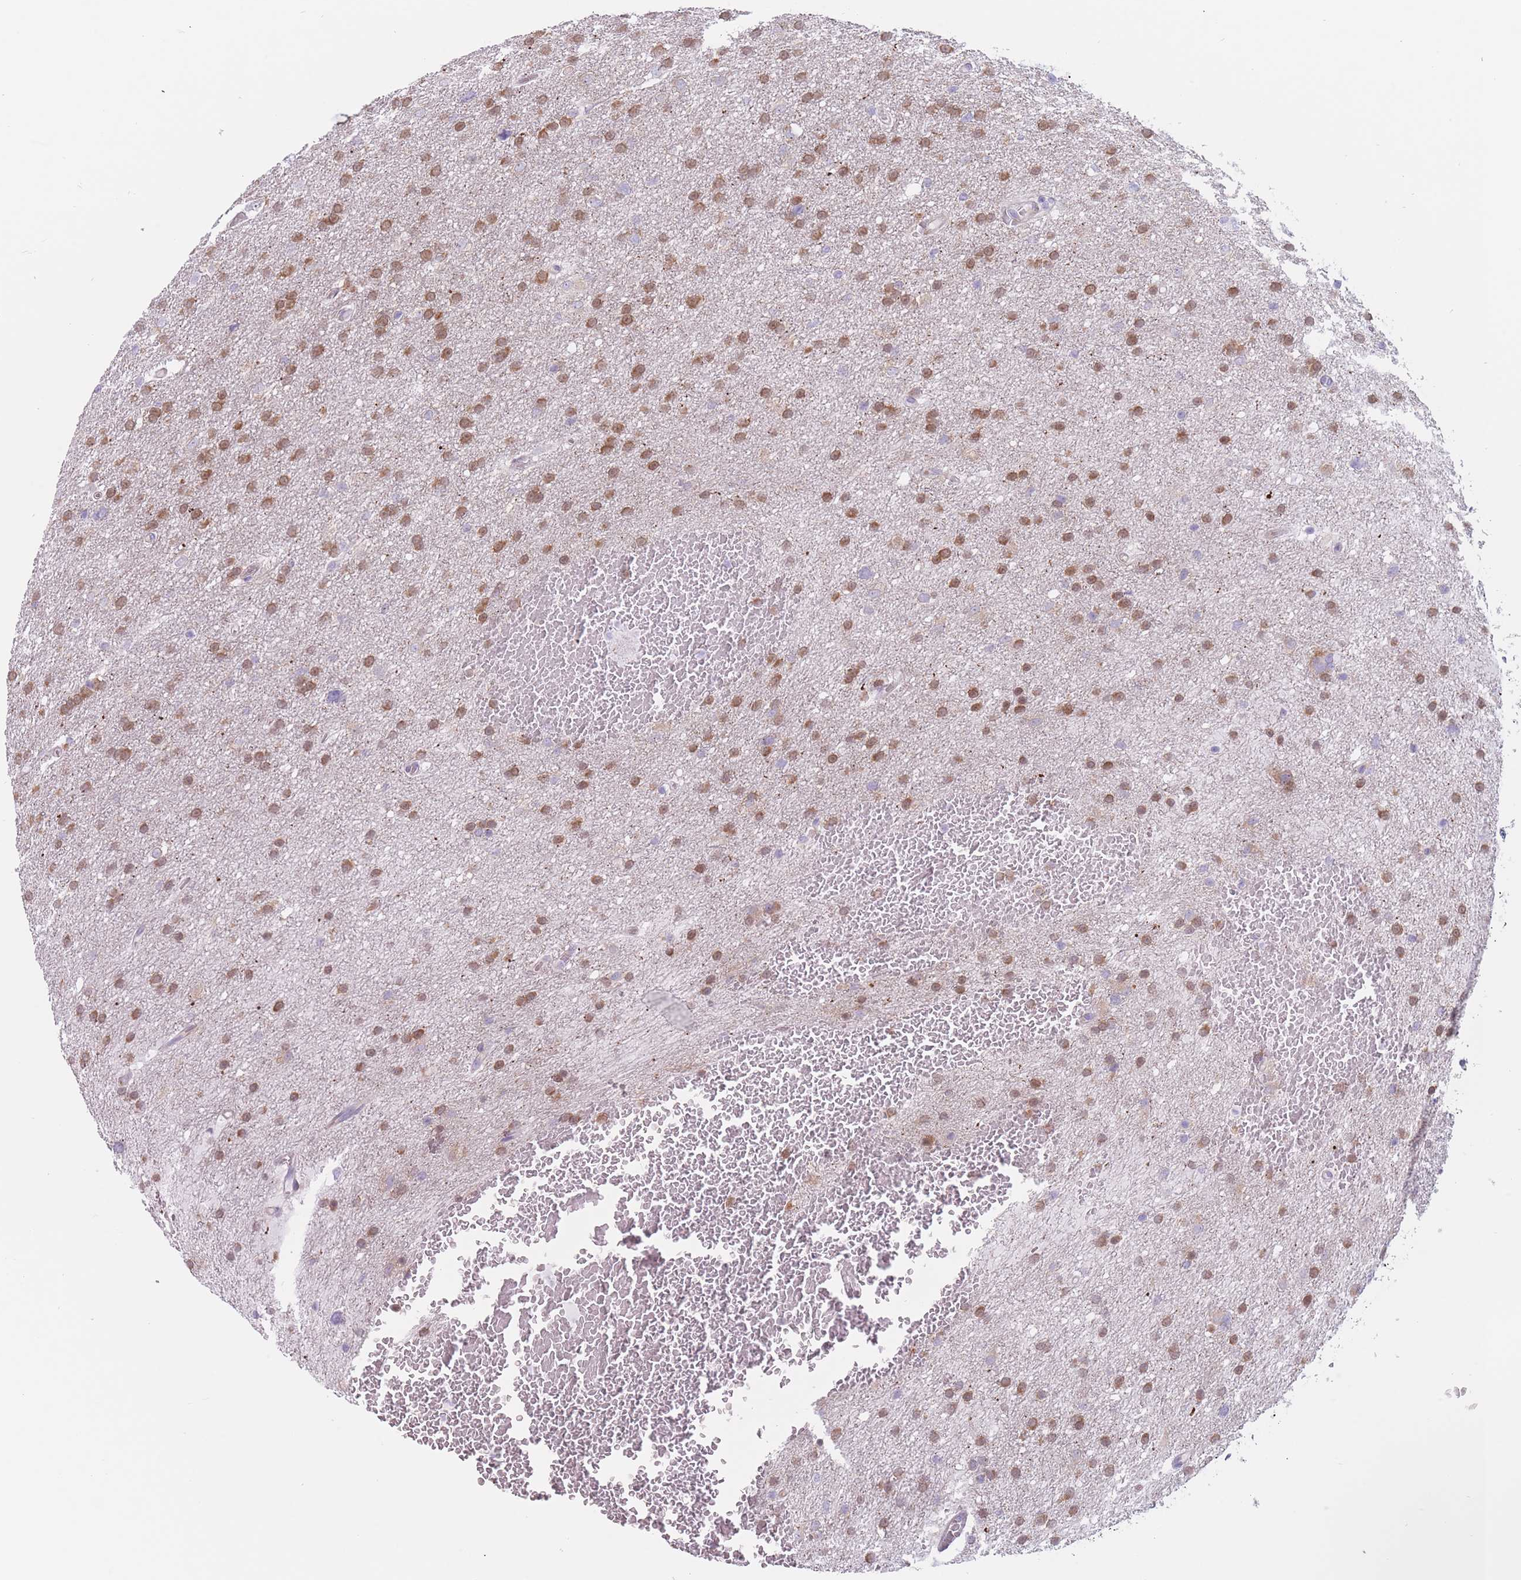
{"staining": {"intensity": "strong", "quantity": ">75%", "location": "cytoplasmic/membranous"}, "tissue": "glioma", "cell_type": "Tumor cells", "image_type": "cancer", "snomed": [{"axis": "morphology", "description": "Glioma, malignant, High grade"}, {"axis": "topography", "description": "Cerebral cortex"}], "caption": "This micrograph displays IHC staining of human glioma, with high strong cytoplasmic/membranous expression in about >75% of tumor cells.", "gene": "RPL18", "patient": {"sex": "female", "age": 36}}